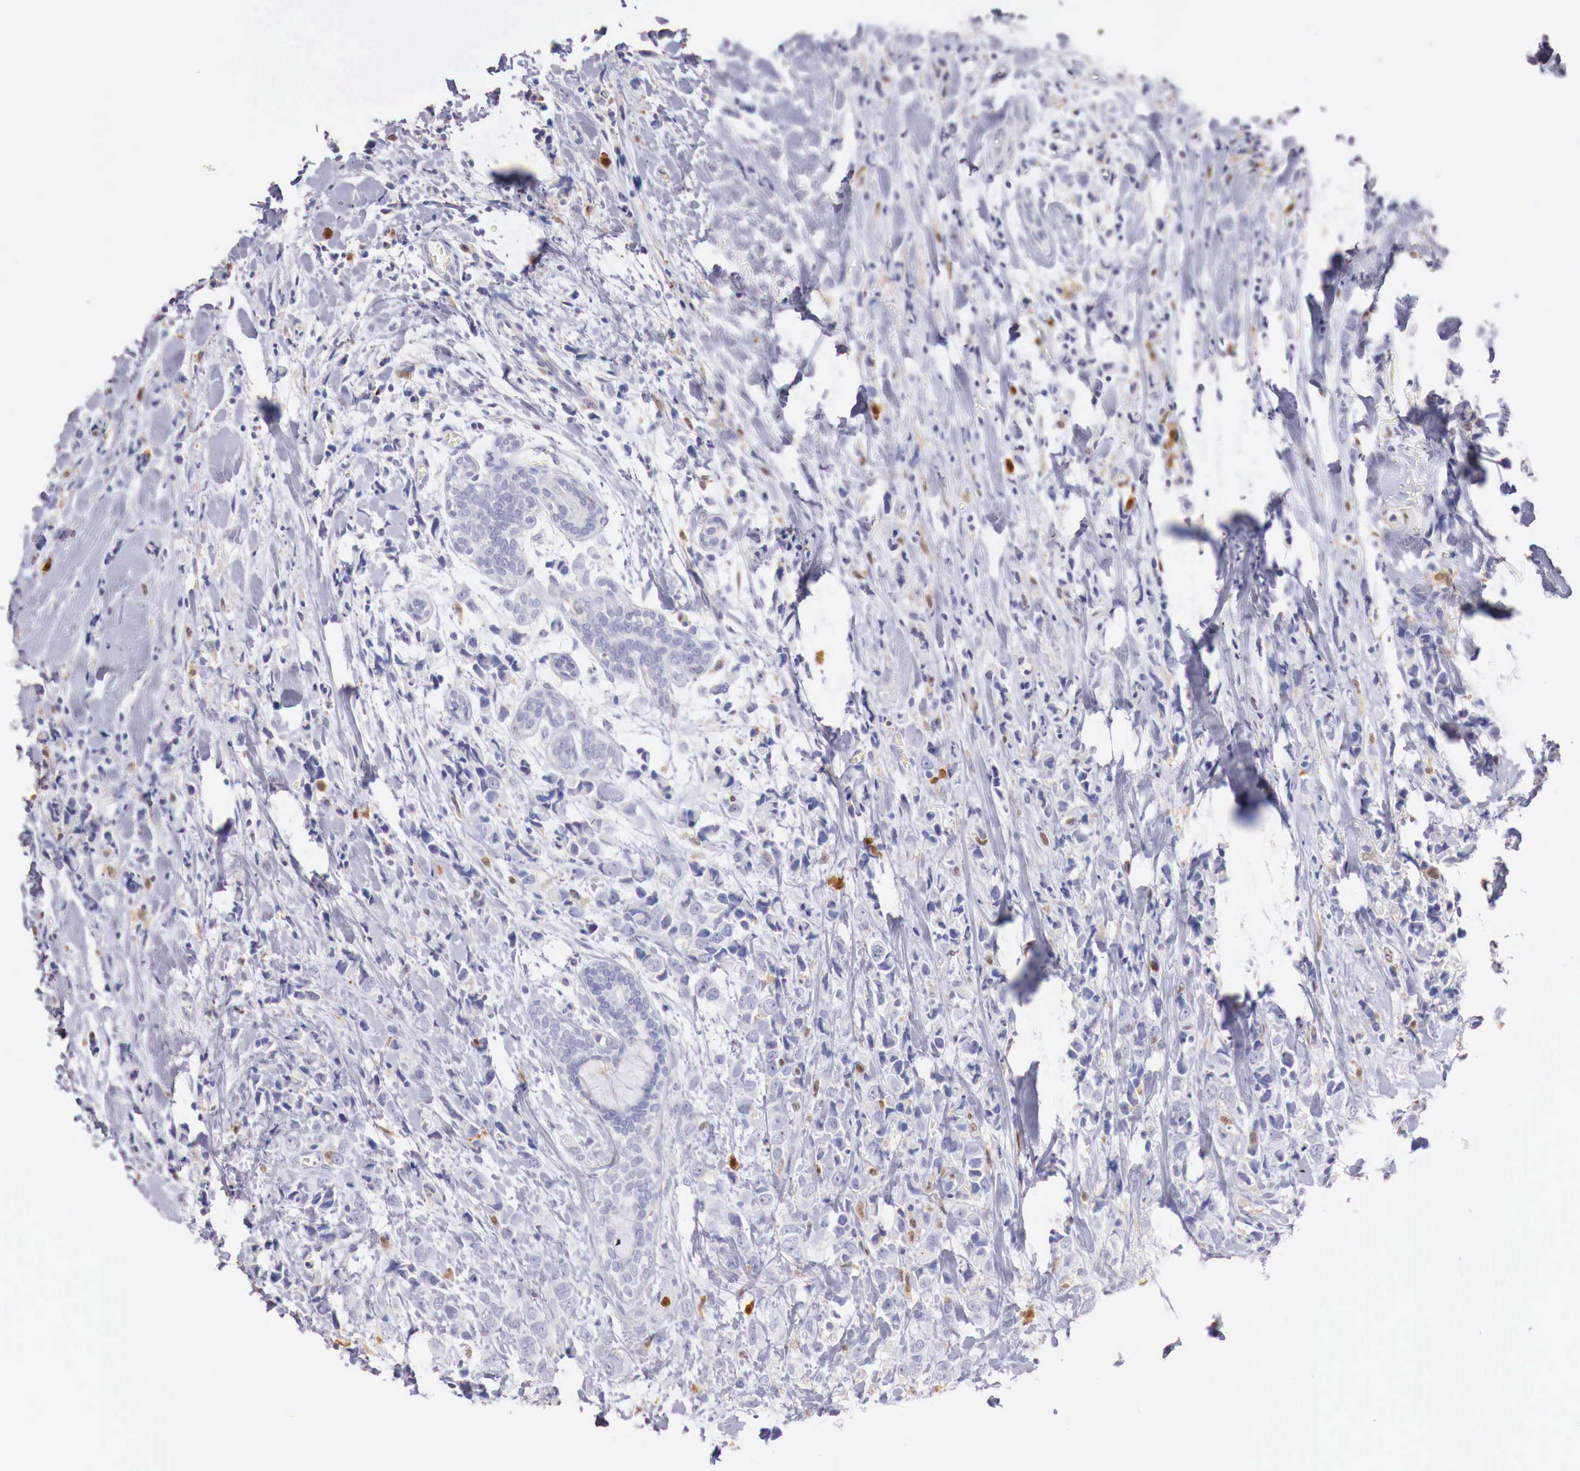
{"staining": {"intensity": "negative", "quantity": "none", "location": "none"}, "tissue": "breast cancer", "cell_type": "Tumor cells", "image_type": "cancer", "snomed": [{"axis": "morphology", "description": "Lobular carcinoma"}, {"axis": "topography", "description": "Breast"}], "caption": "A photomicrograph of human breast cancer is negative for staining in tumor cells.", "gene": "RENBP", "patient": {"sex": "female", "age": 57}}